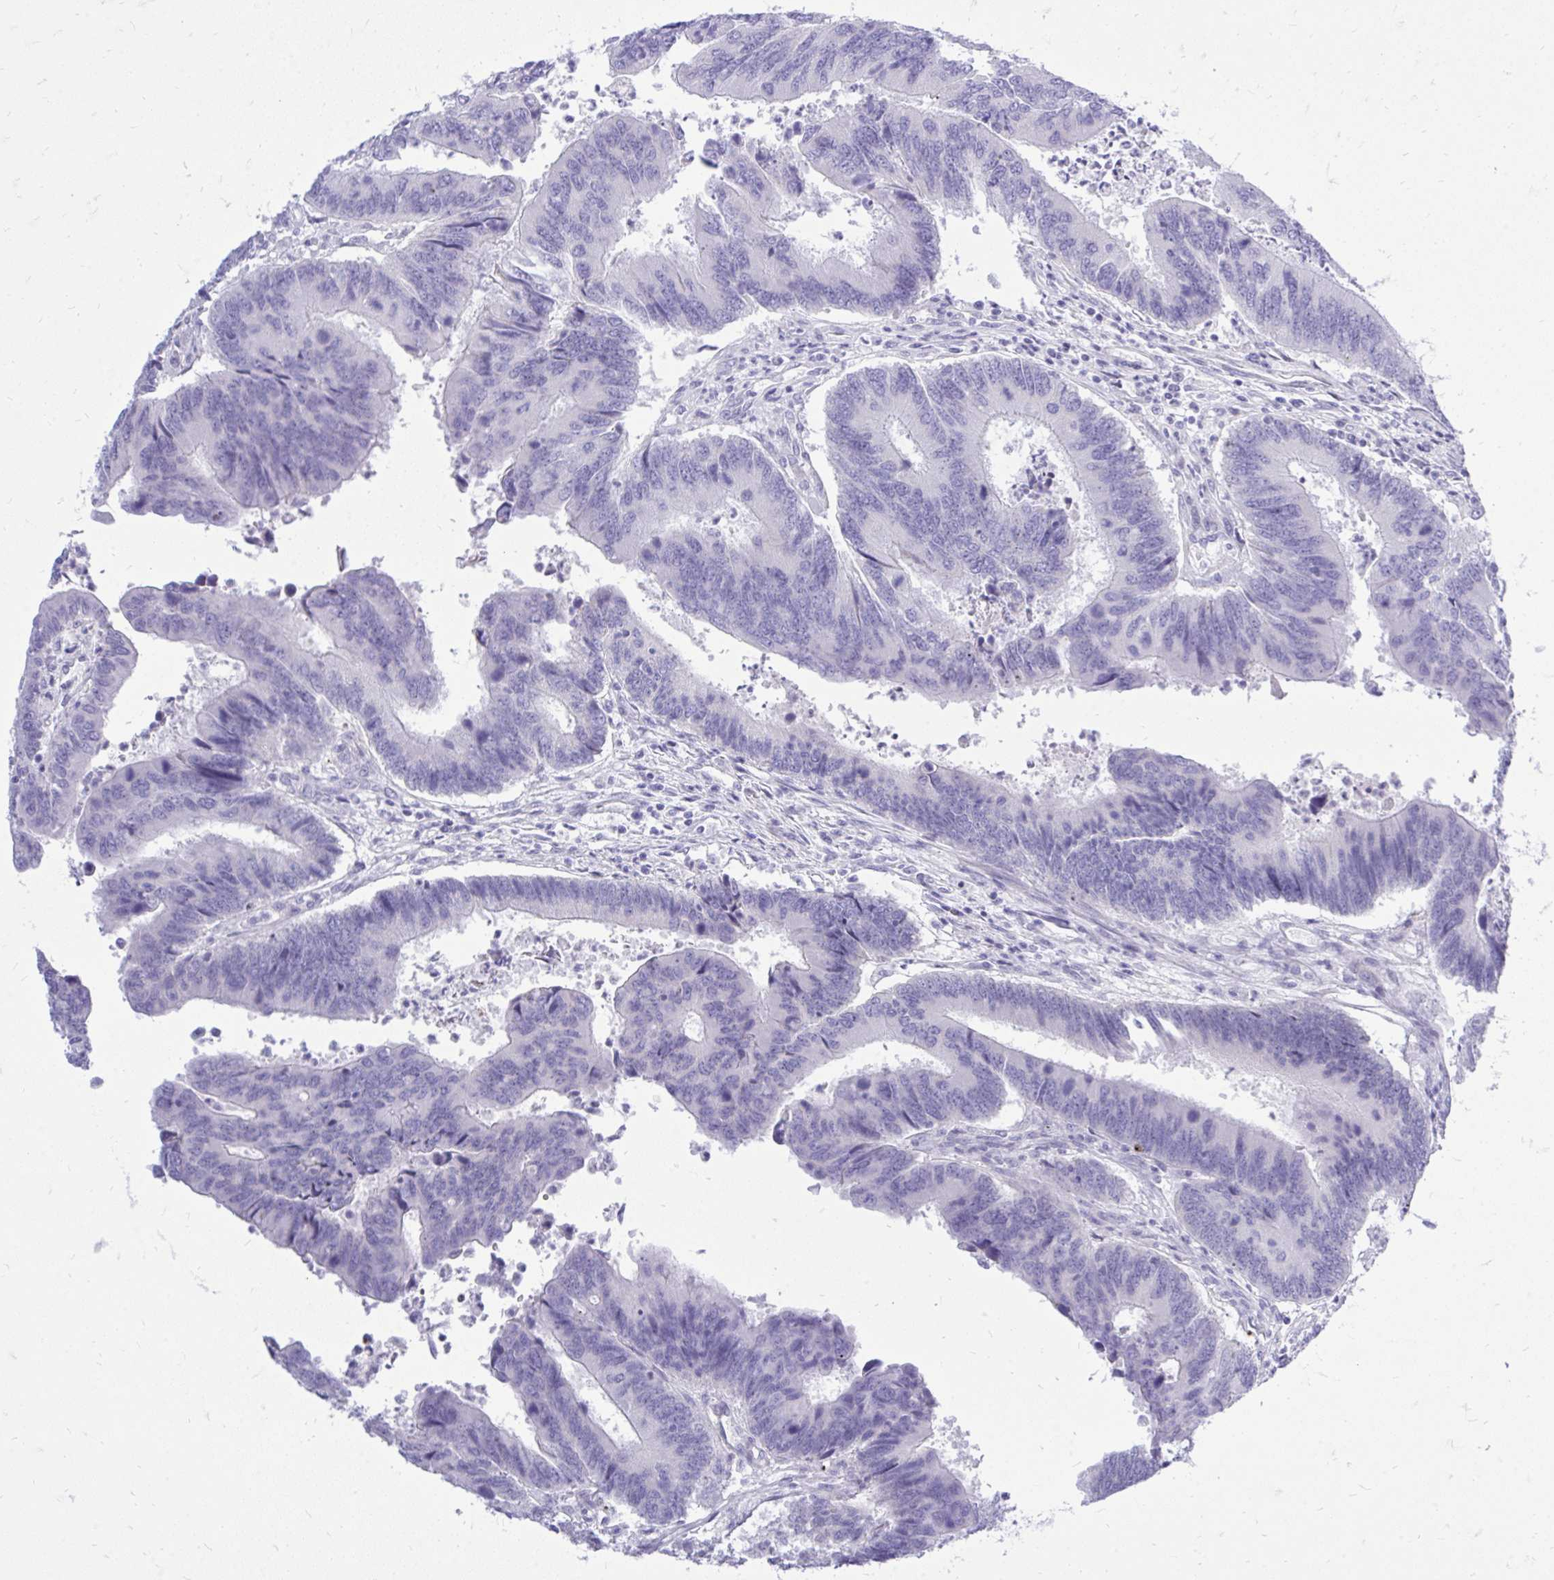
{"staining": {"intensity": "negative", "quantity": "none", "location": "none"}, "tissue": "colorectal cancer", "cell_type": "Tumor cells", "image_type": "cancer", "snomed": [{"axis": "morphology", "description": "Adenocarcinoma, NOS"}, {"axis": "topography", "description": "Colon"}], "caption": "High power microscopy histopathology image of an IHC micrograph of colorectal cancer, revealing no significant positivity in tumor cells.", "gene": "GABRA1", "patient": {"sex": "female", "age": 67}}